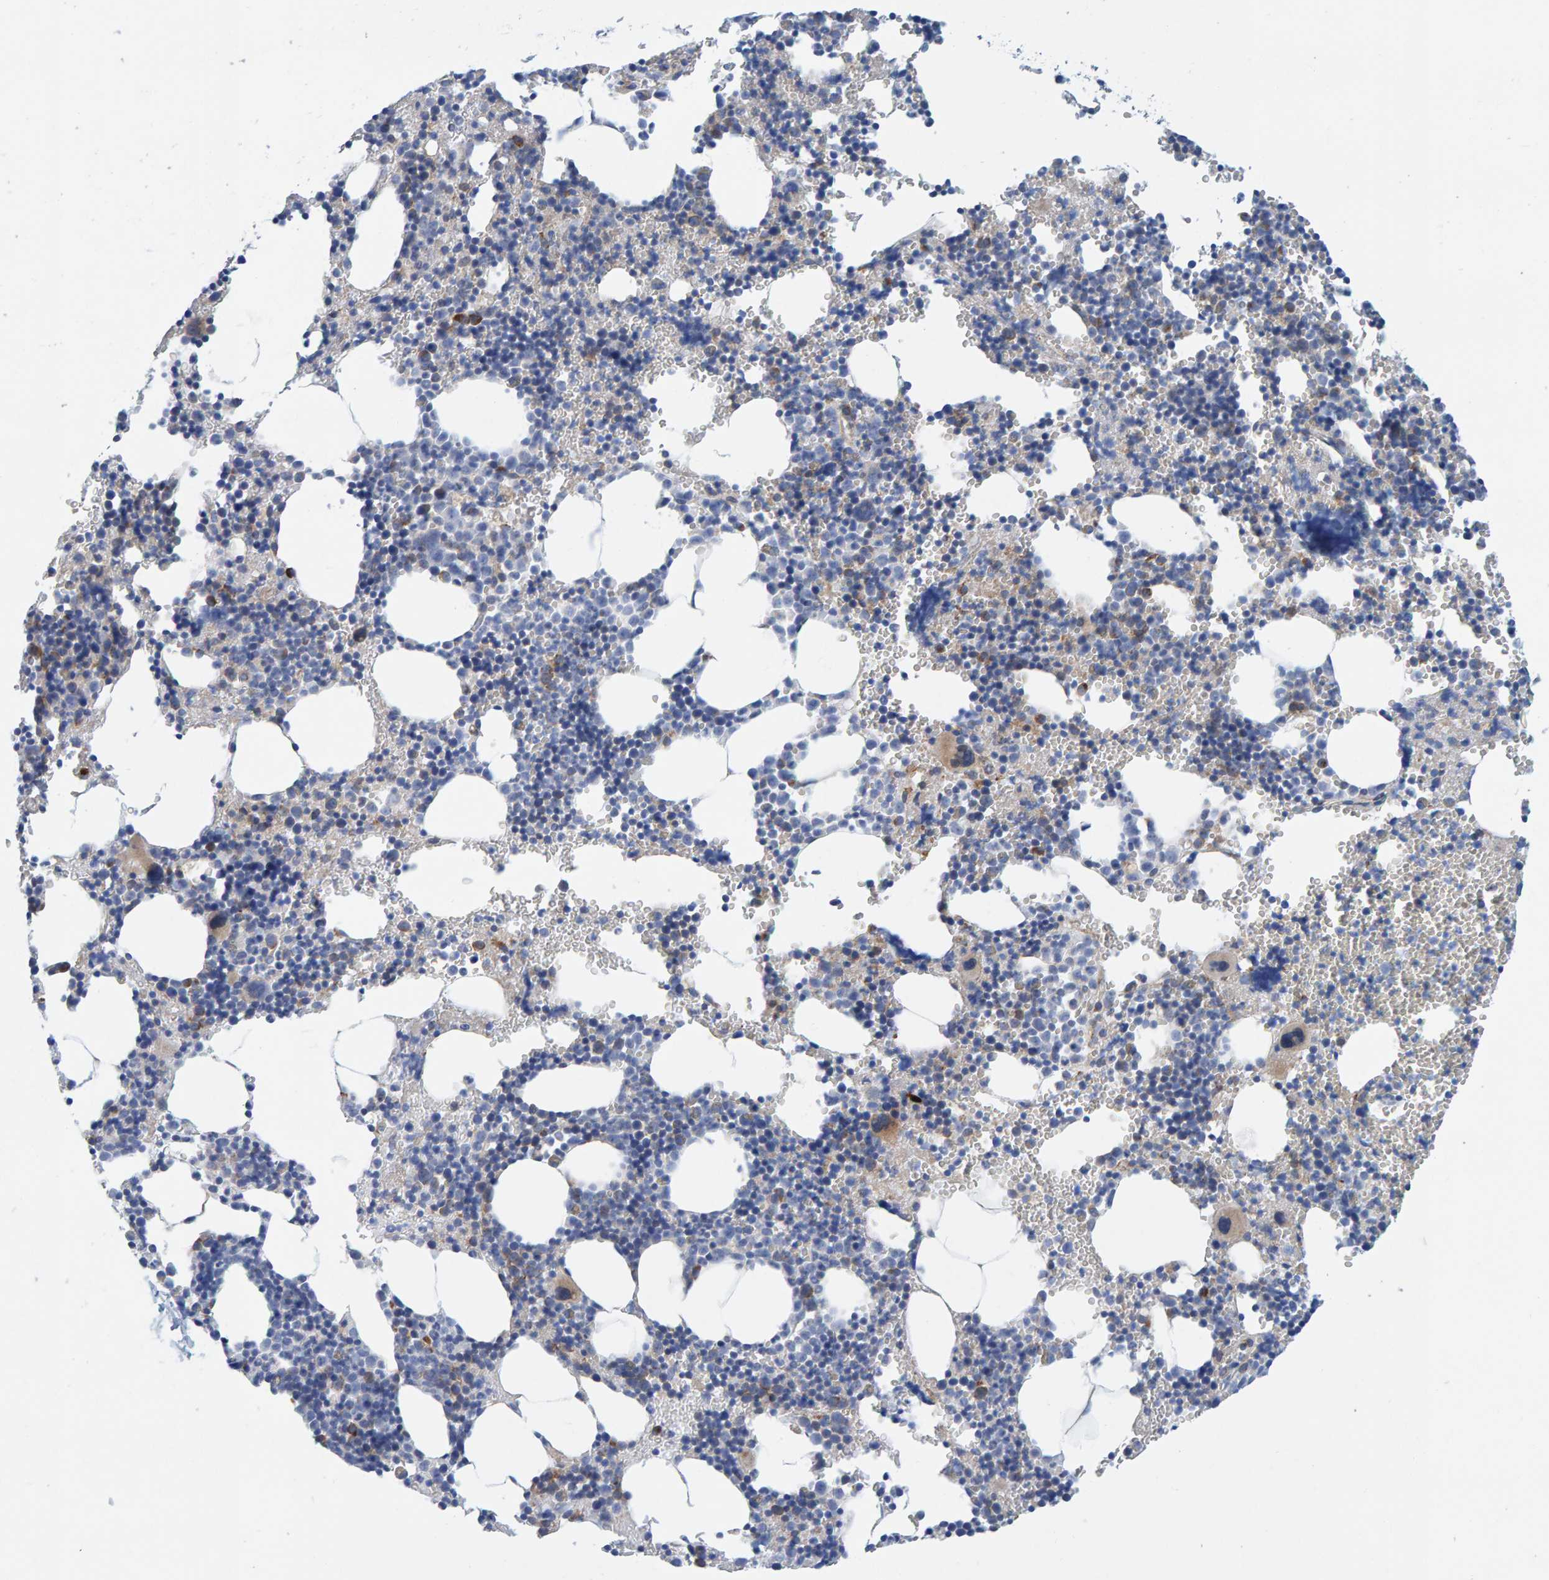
{"staining": {"intensity": "moderate", "quantity": "<25%", "location": "cytoplasmic/membranous"}, "tissue": "bone marrow", "cell_type": "Hematopoietic cells", "image_type": "normal", "snomed": [{"axis": "morphology", "description": "Normal tissue, NOS"}, {"axis": "morphology", "description": "Inflammation, NOS"}, {"axis": "topography", "description": "Bone marrow"}], "caption": "High-magnification brightfield microscopy of unremarkable bone marrow stained with DAB (brown) and counterstained with hematoxylin (blue). hematopoietic cells exhibit moderate cytoplasmic/membranous expression is identified in about<25% of cells.", "gene": "MMP16", "patient": {"sex": "male", "age": 31}}